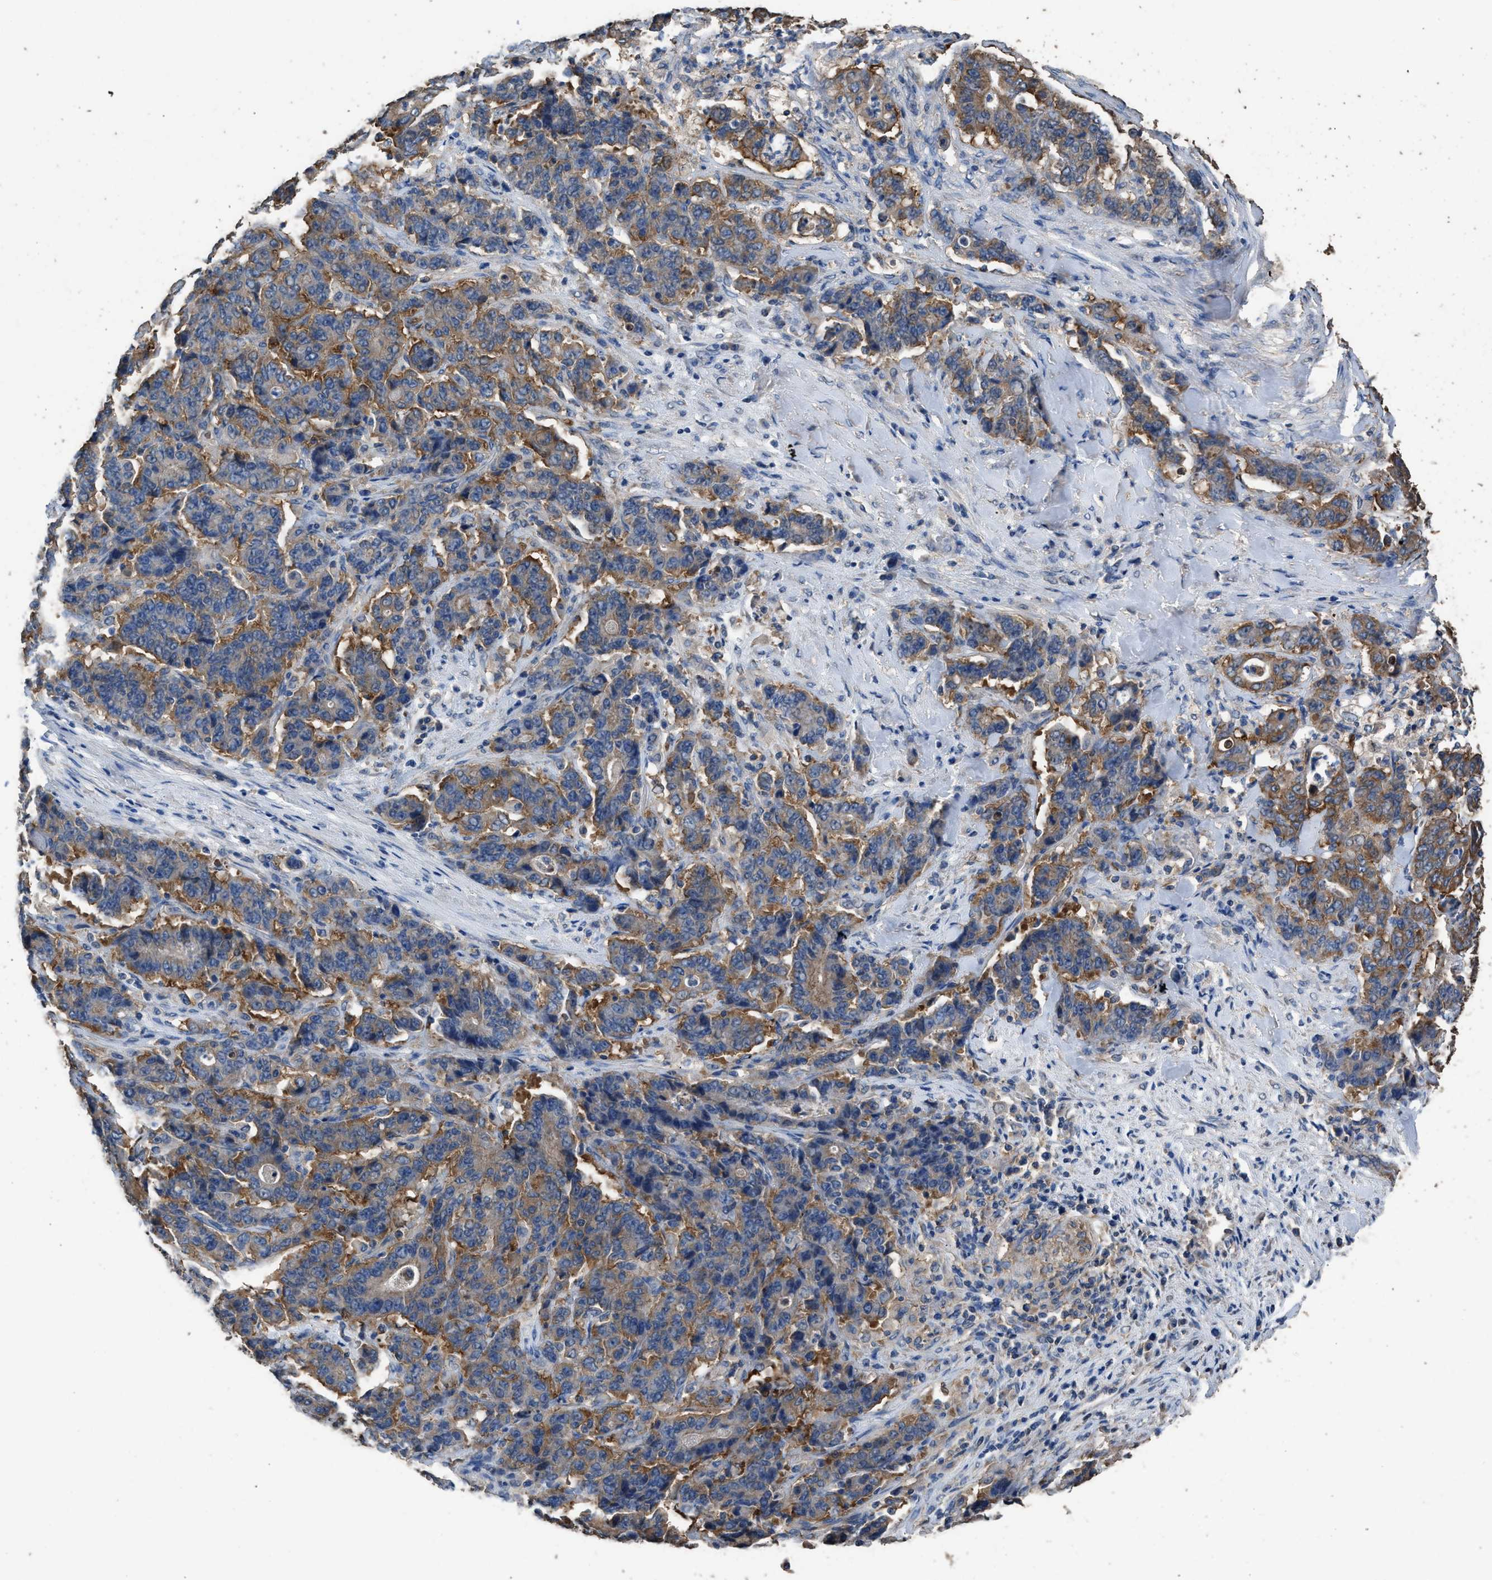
{"staining": {"intensity": "moderate", "quantity": "25%-75%", "location": "cytoplasmic/membranous"}, "tissue": "stomach cancer", "cell_type": "Tumor cells", "image_type": "cancer", "snomed": [{"axis": "morphology", "description": "Adenocarcinoma, NOS"}, {"axis": "topography", "description": "Stomach"}], "caption": "Human stomach cancer stained with a brown dye displays moderate cytoplasmic/membranous positive staining in approximately 25%-75% of tumor cells.", "gene": "ITSN1", "patient": {"sex": "female", "age": 73}}